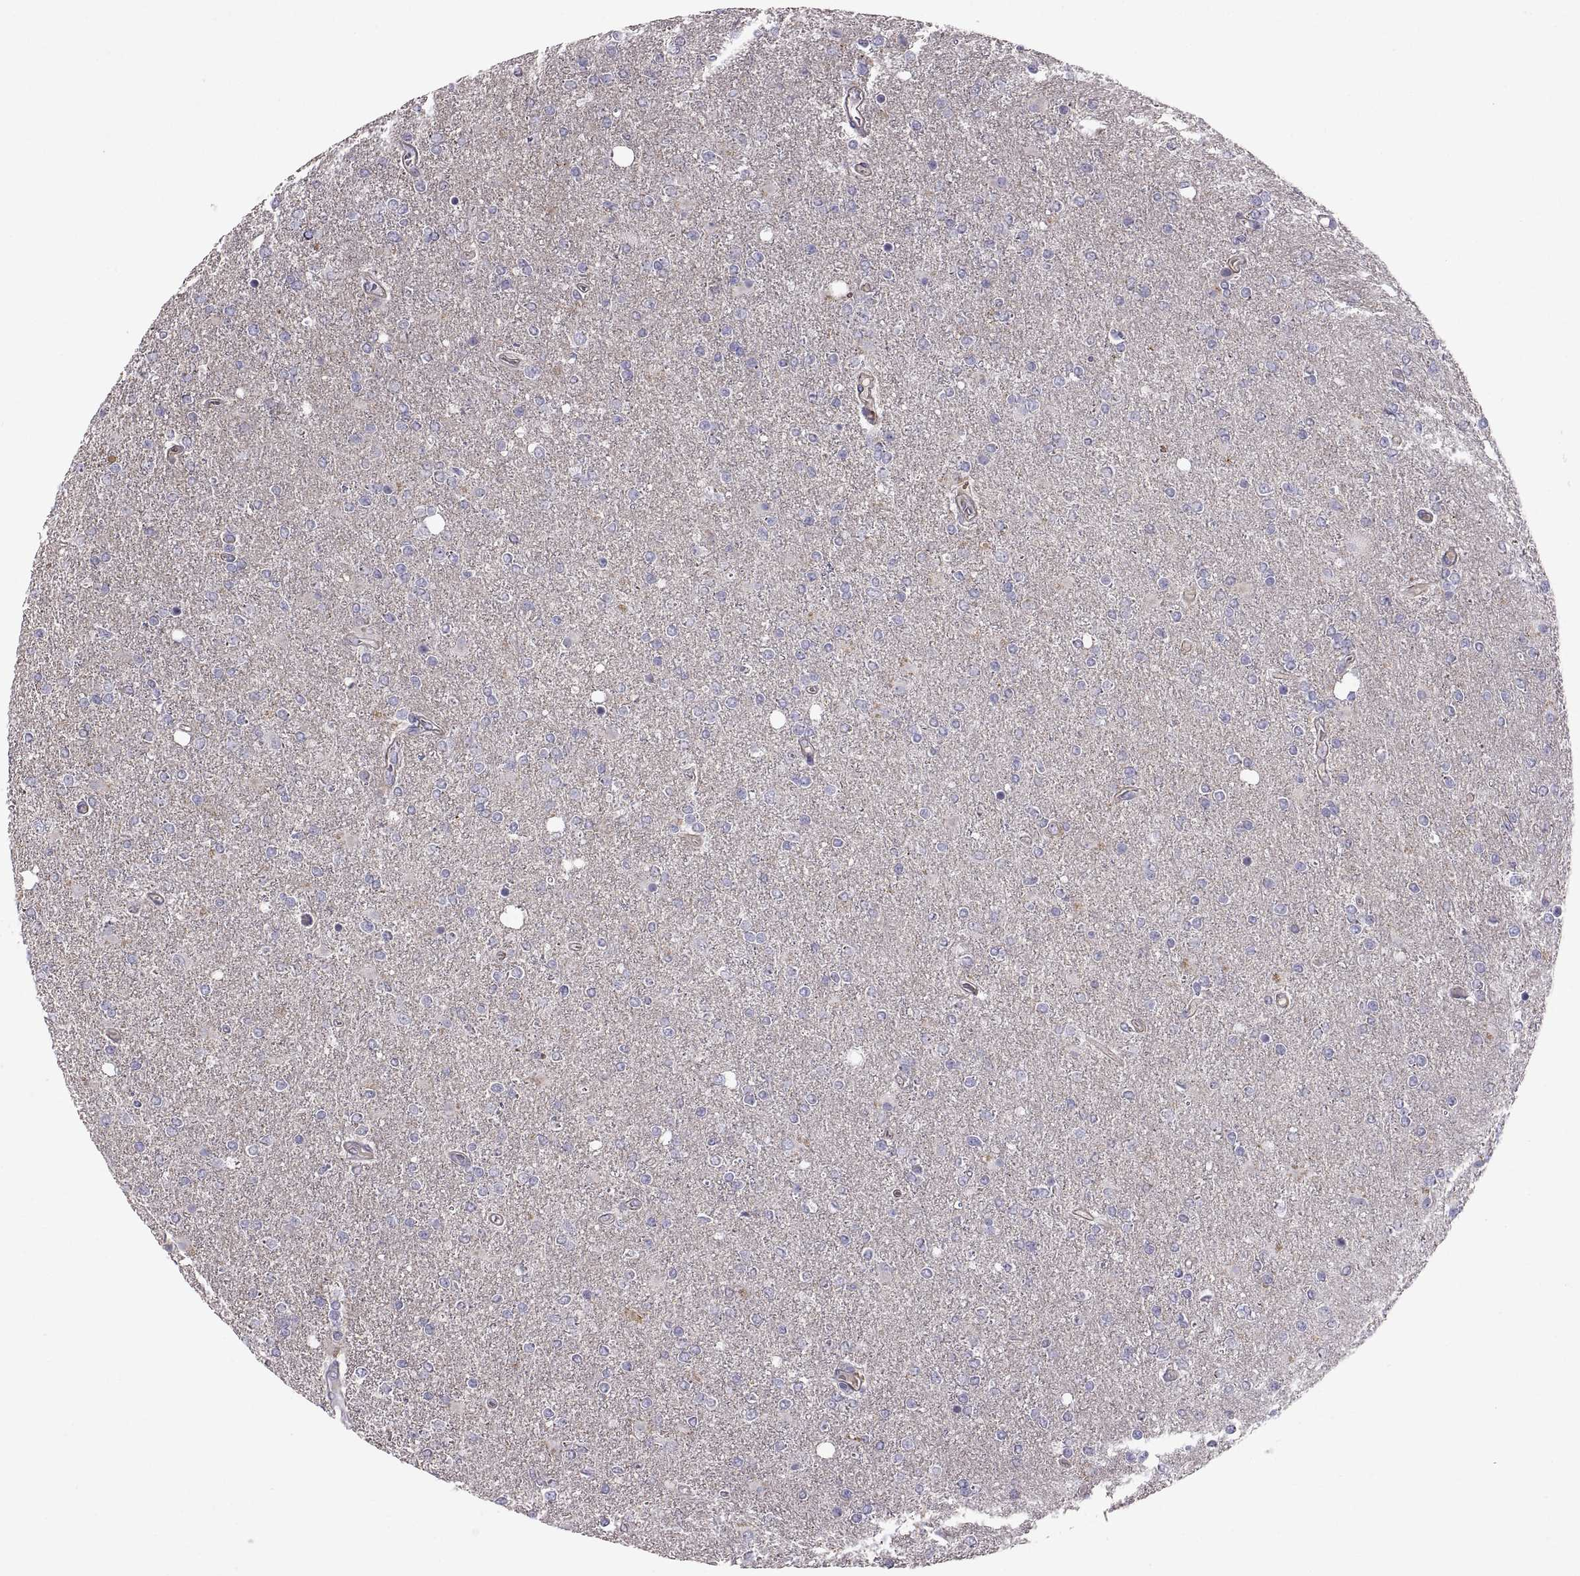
{"staining": {"intensity": "negative", "quantity": "none", "location": "none"}, "tissue": "glioma", "cell_type": "Tumor cells", "image_type": "cancer", "snomed": [{"axis": "morphology", "description": "Glioma, malignant, High grade"}, {"axis": "topography", "description": "Cerebral cortex"}], "caption": "A high-resolution micrograph shows IHC staining of malignant glioma (high-grade), which demonstrates no significant positivity in tumor cells. Brightfield microscopy of immunohistochemistry stained with DAB (3,3'-diaminobenzidine) (brown) and hematoxylin (blue), captured at high magnification.", "gene": "ARSL", "patient": {"sex": "male", "age": 70}}